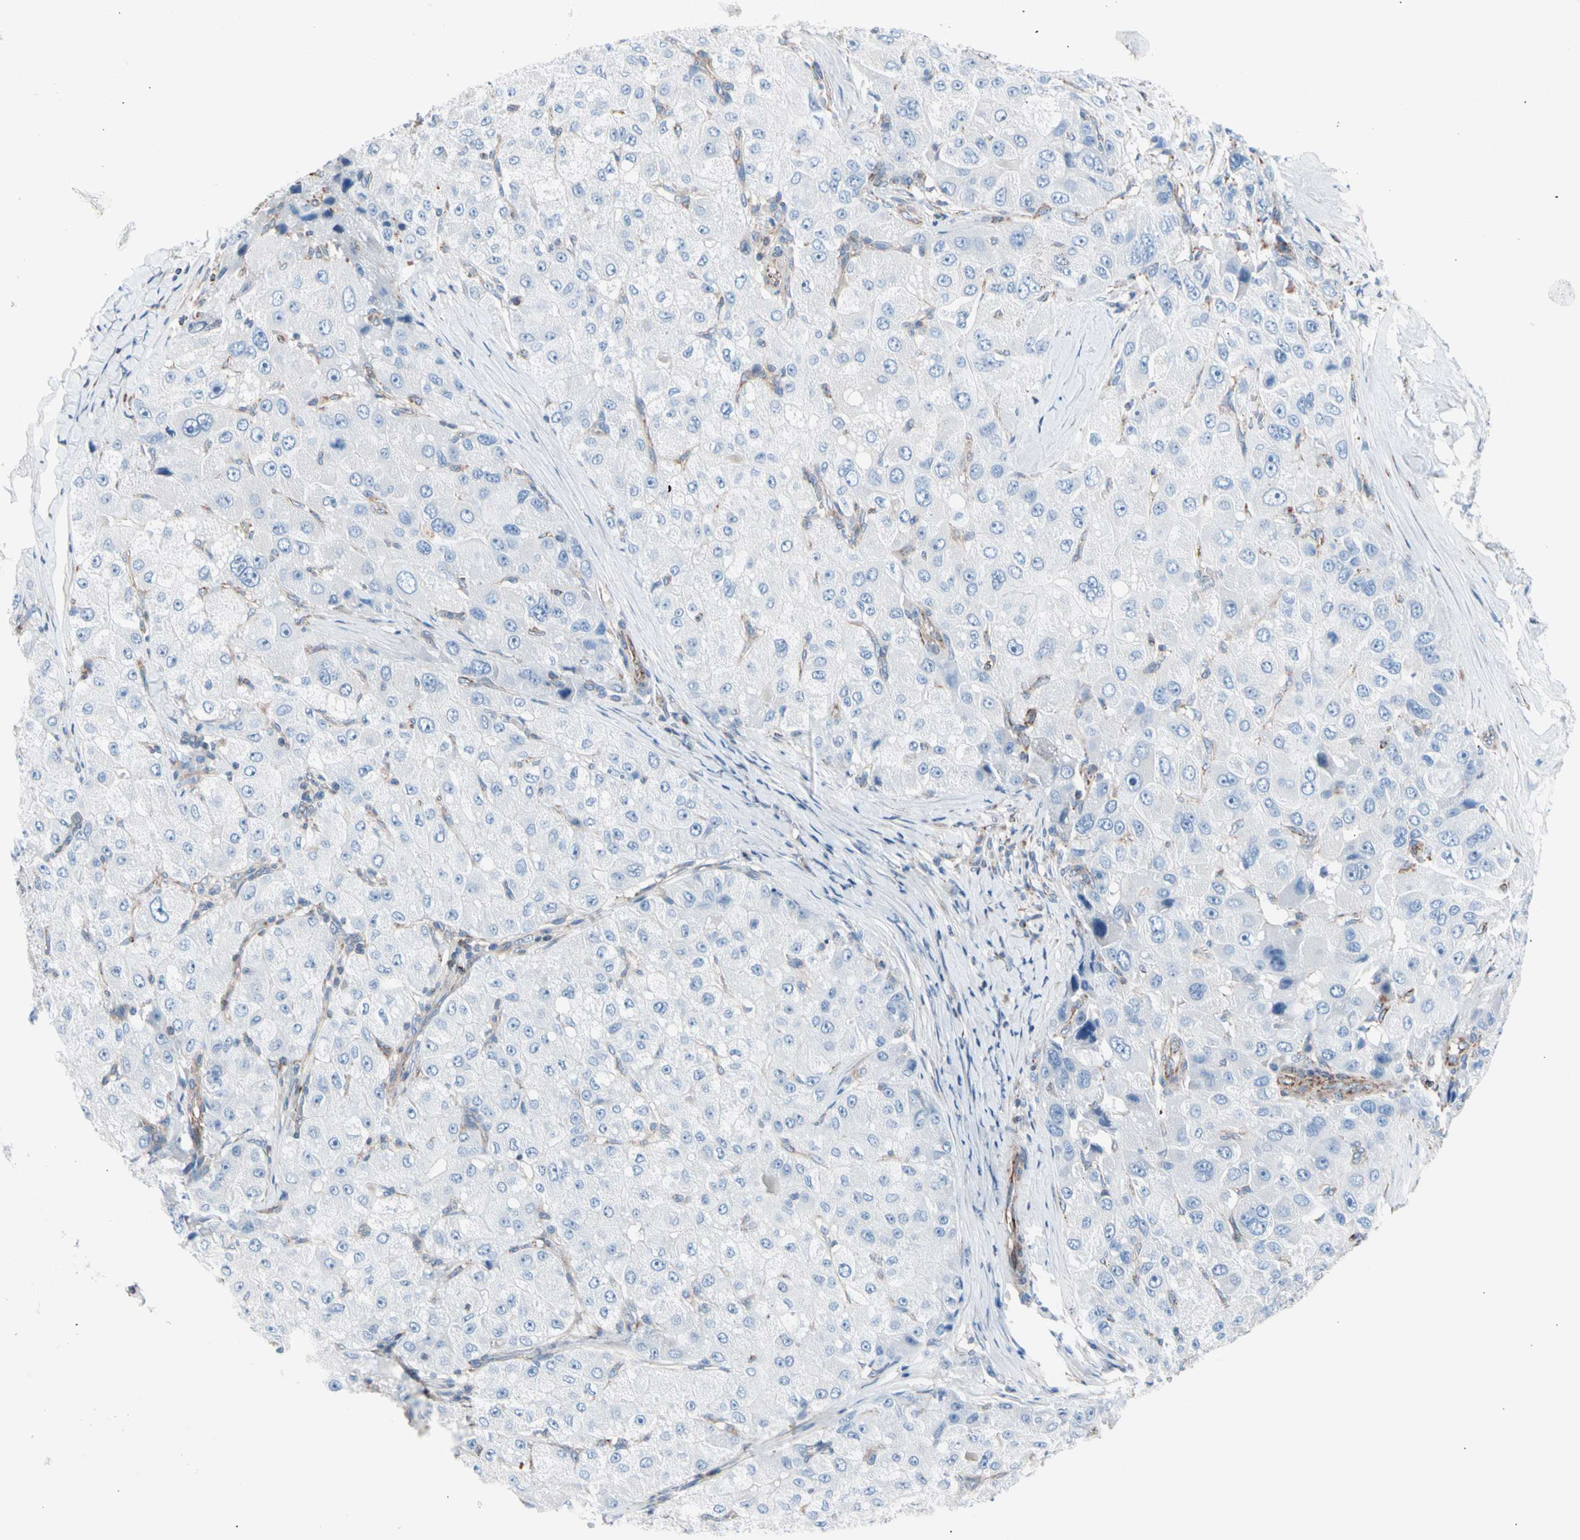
{"staining": {"intensity": "negative", "quantity": "none", "location": "none"}, "tissue": "liver cancer", "cell_type": "Tumor cells", "image_type": "cancer", "snomed": [{"axis": "morphology", "description": "Carcinoma, Hepatocellular, NOS"}, {"axis": "topography", "description": "Liver"}], "caption": "Tumor cells show no significant protein expression in liver hepatocellular carcinoma. The staining was performed using DAB to visualize the protein expression in brown, while the nuclei were stained in blue with hematoxylin (Magnification: 20x).", "gene": "HK1", "patient": {"sex": "male", "age": 80}}